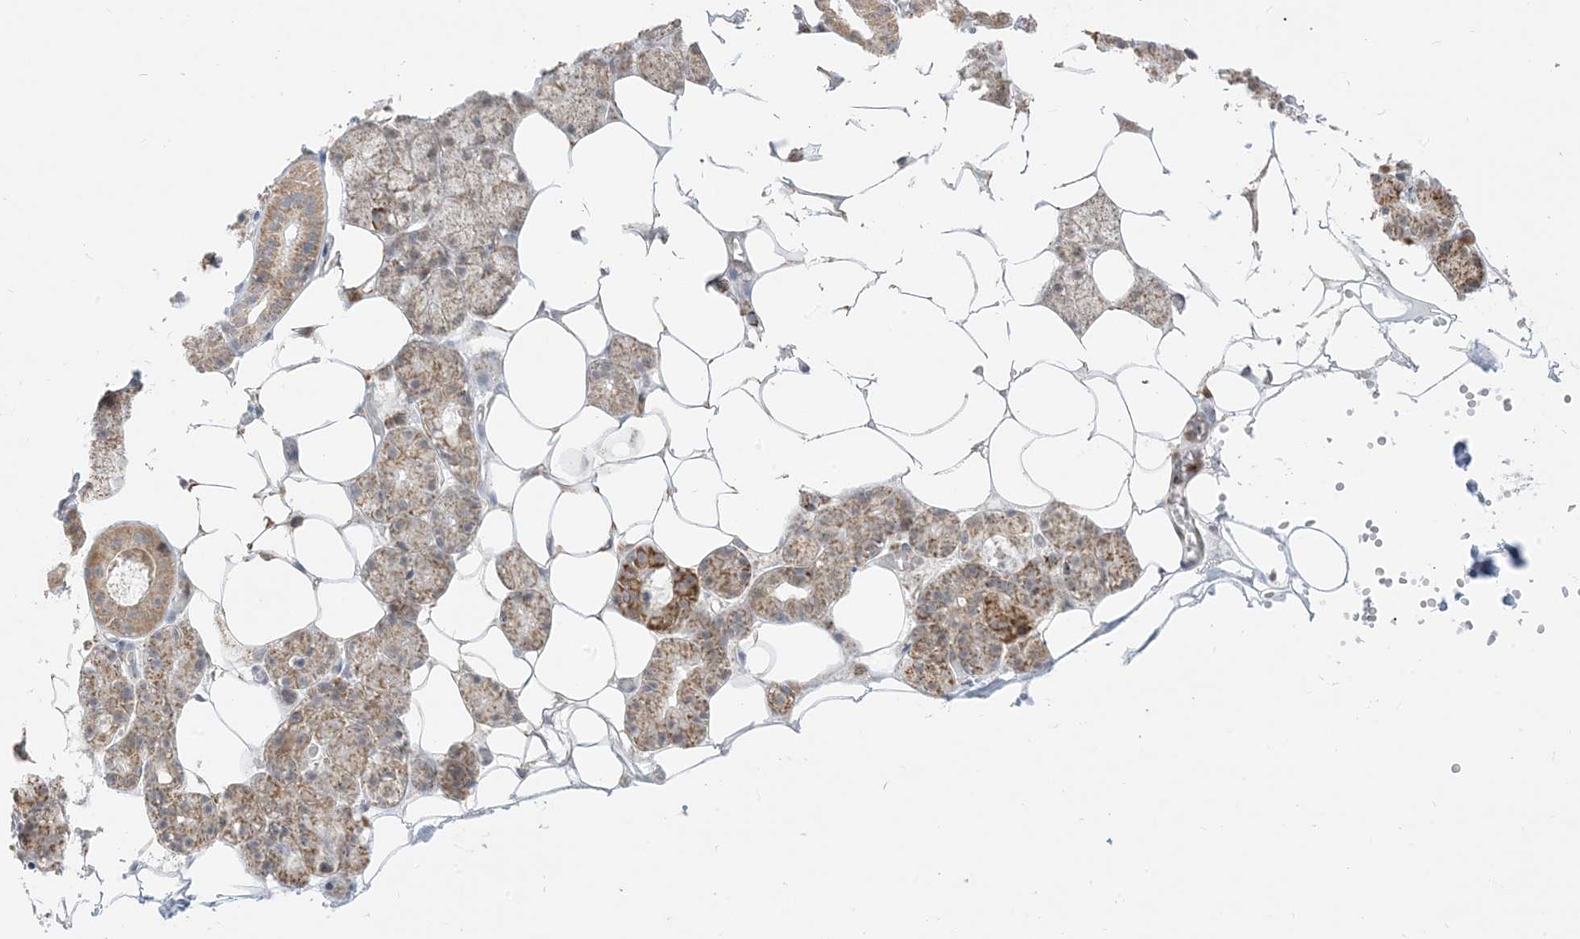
{"staining": {"intensity": "weak", "quantity": ">75%", "location": "cytoplasmic/membranous"}, "tissue": "salivary gland", "cell_type": "Glandular cells", "image_type": "normal", "snomed": [{"axis": "morphology", "description": "Normal tissue, NOS"}, {"axis": "topography", "description": "Salivary gland"}], "caption": "This micrograph exhibits IHC staining of normal salivary gland, with low weak cytoplasmic/membranous positivity in about >75% of glandular cells.", "gene": "KANSL3", "patient": {"sex": "male", "age": 62}}